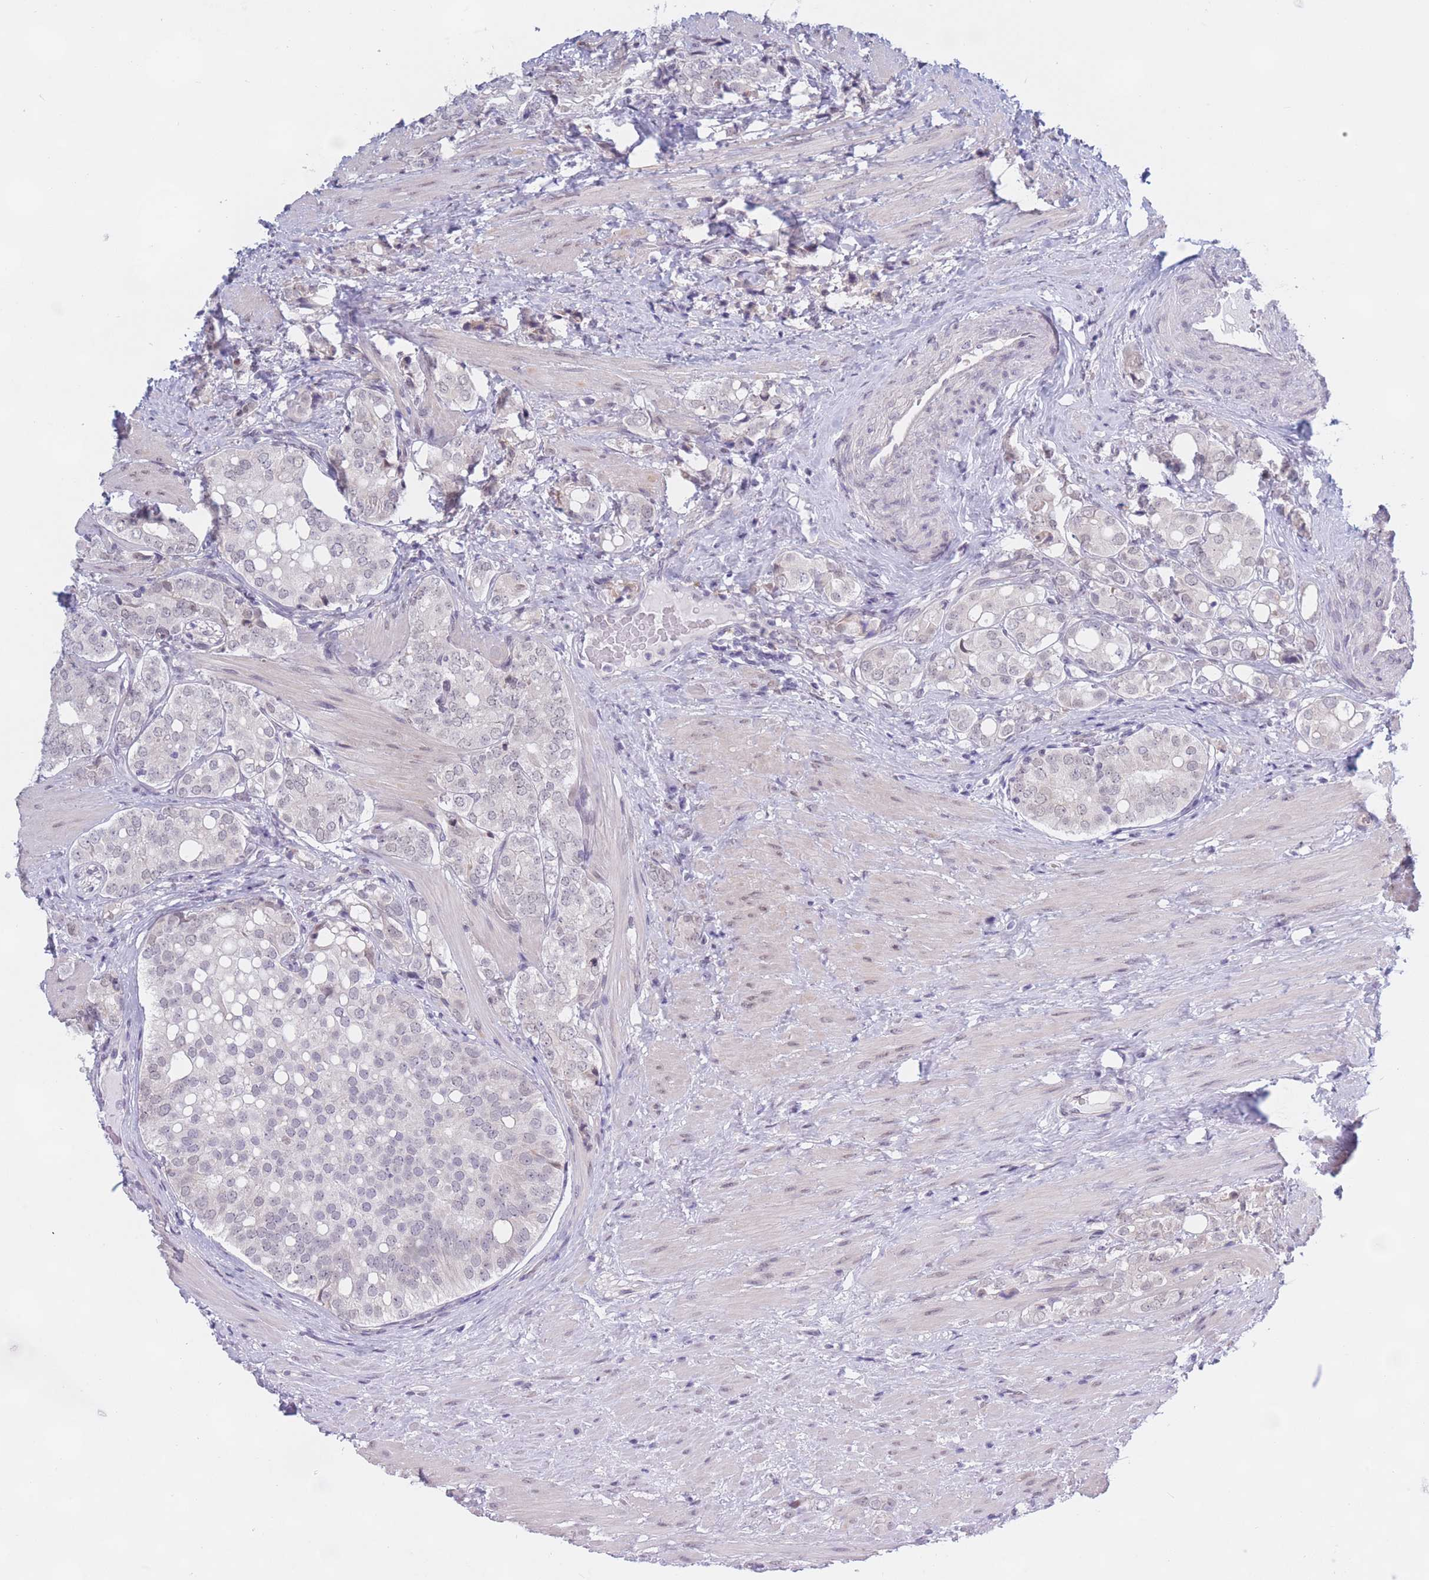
{"staining": {"intensity": "negative", "quantity": "none", "location": "none"}, "tissue": "prostate cancer", "cell_type": "Tumor cells", "image_type": "cancer", "snomed": [{"axis": "morphology", "description": "Adenocarcinoma, High grade"}, {"axis": "topography", "description": "Prostate"}], "caption": "The immunohistochemistry image has no significant staining in tumor cells of prostate cancer tissue.", "gene": "PODXL", "patient": {"sex": "male", "age": 71}}